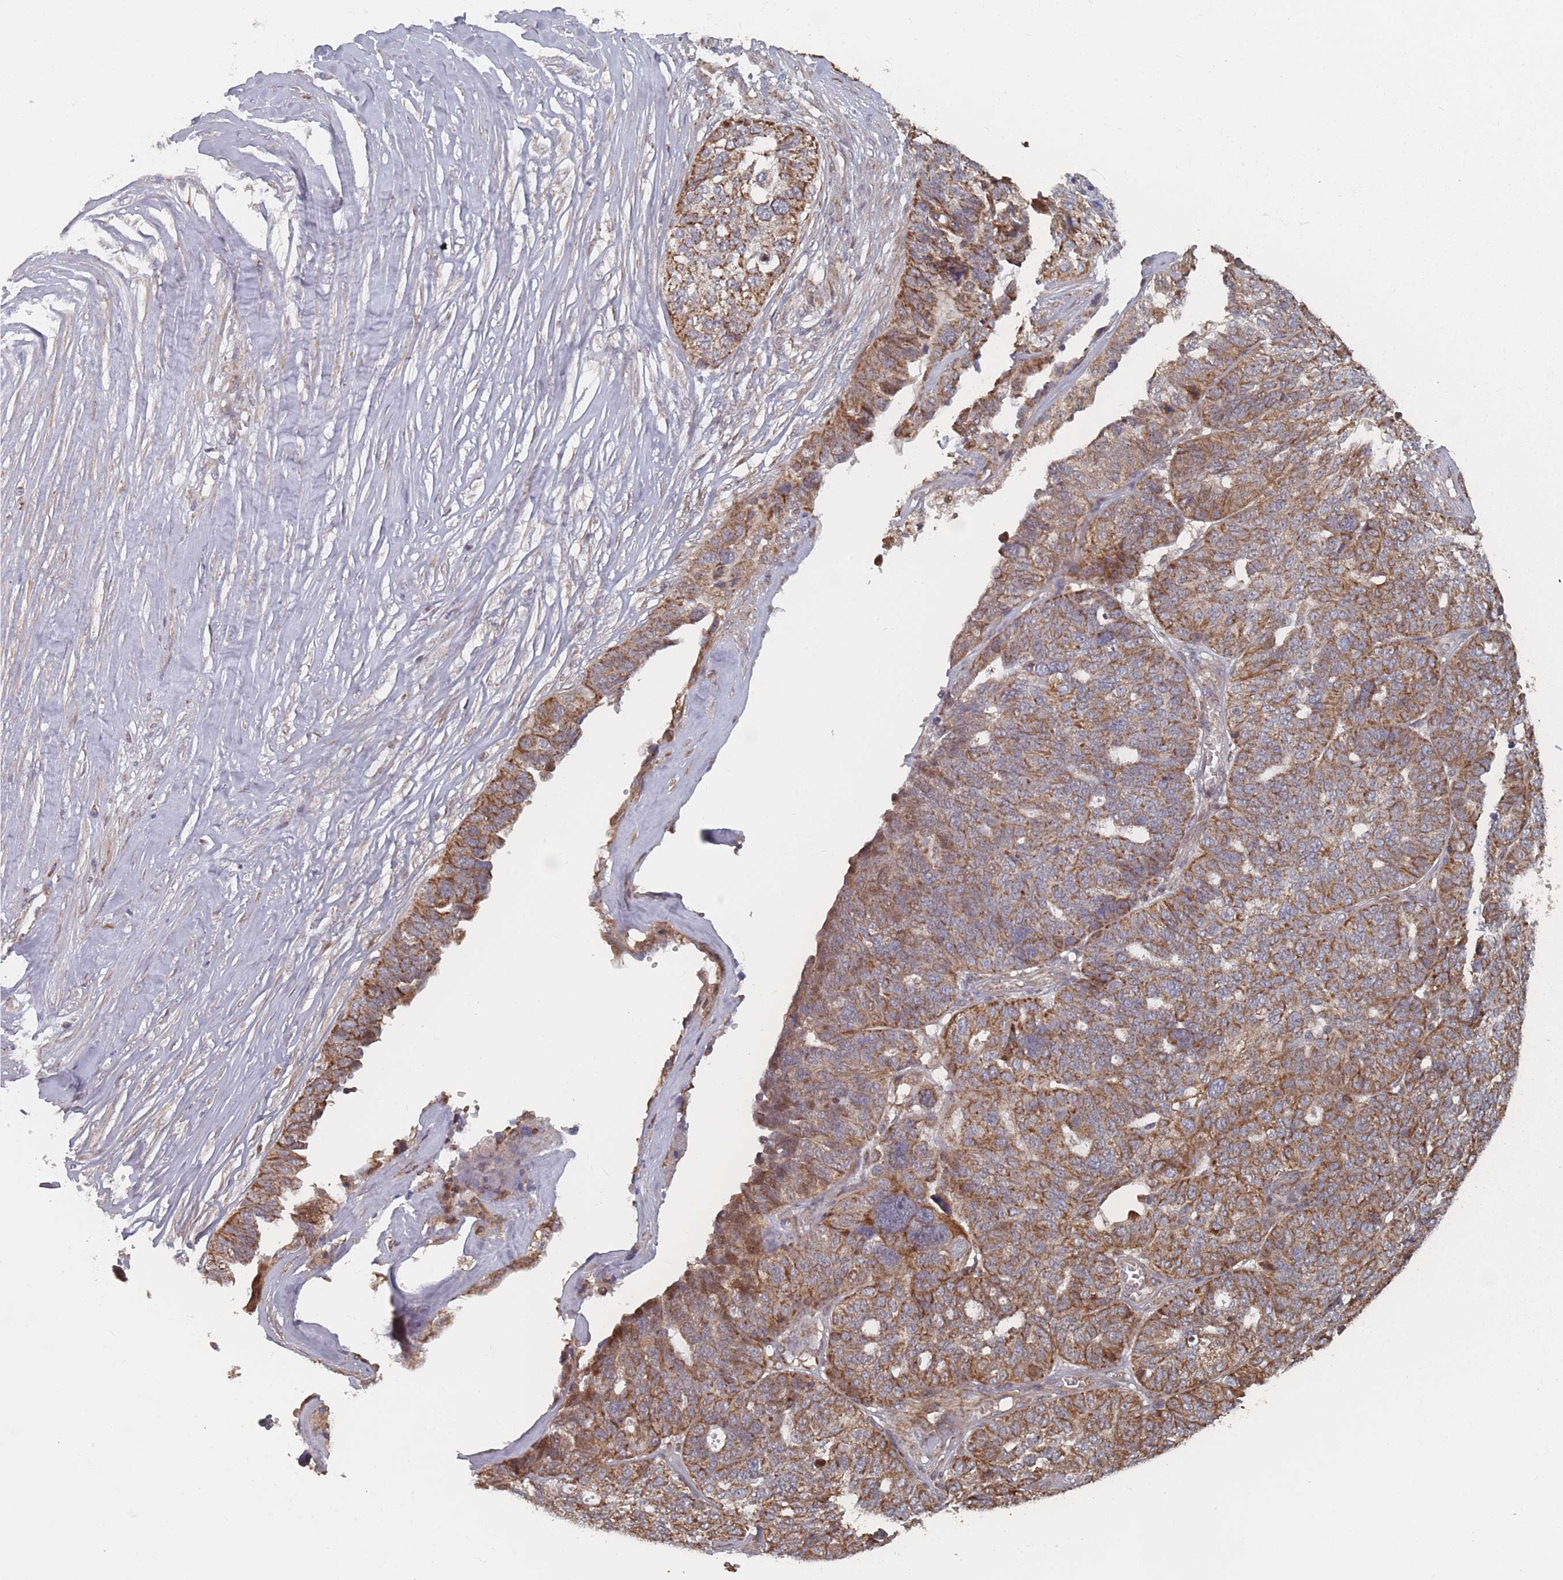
{"staining": {"intensity": "moderate", "quantity": ">75%", "location": "cytoplasmic/membranous"}, "tissue": "ovarian cancer", "cell_type": "Tumor cells", "image_type": "cancer", "snomed": [{"axis": "morphology", "description": "Cystadenocarcinoma, serous, NOS"}, {"axis": "topography", "description": "Ovary"}], "caption": "High-power microscopy captured an immunohistochemistry (IHC) photomicrograph of ovarian serous cystadenocarcinoma, revealing moderate cytoplasmic/membranous positivity in approximately >75% of tumor cells. The protein is shown in brown color, while the nuclei are stained blue.", "gene": "PSMB3", "patient": {"sex": "female", "age": 59}}